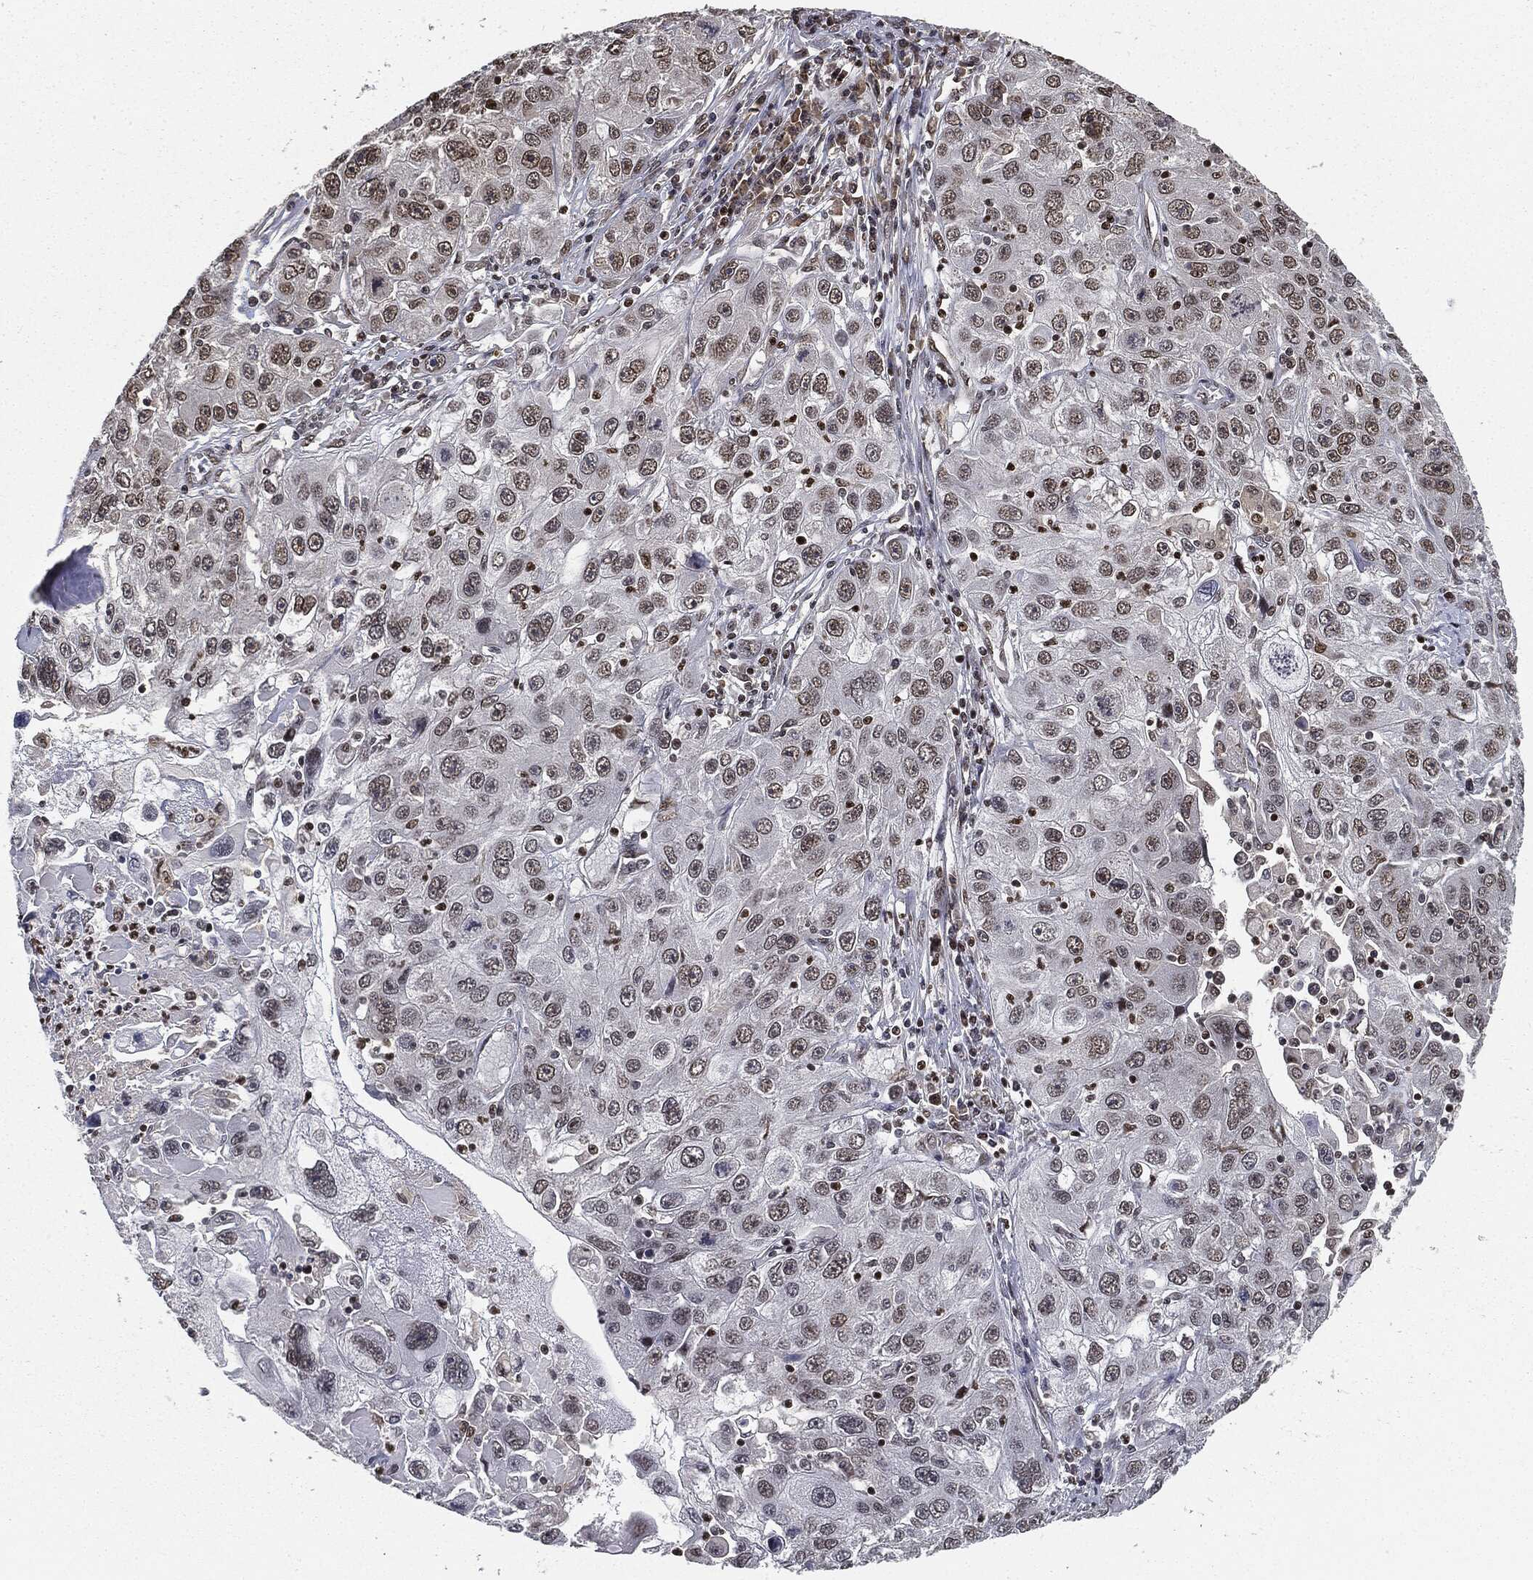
{"staining": {"intensity": "moderate", "quantity": "25%-75%", "location": "nuclear"}, "tissue": "stomach cancer", "cell_type": "Tumor cells", "image_type": "cancer", "snomed": [{"axis": "morphology", "description": "Adenocarcinoma, NOS"}, {"axis": "topography", "description": "Stomach"}], "caption": "Protein expression analysis of human stomach cancer reveals moderate nuclear positivity in approximately 25%-75% of tumor cells.", "gene": "TBC1D22A", "patient": {"sex": "male", "age": 56}}